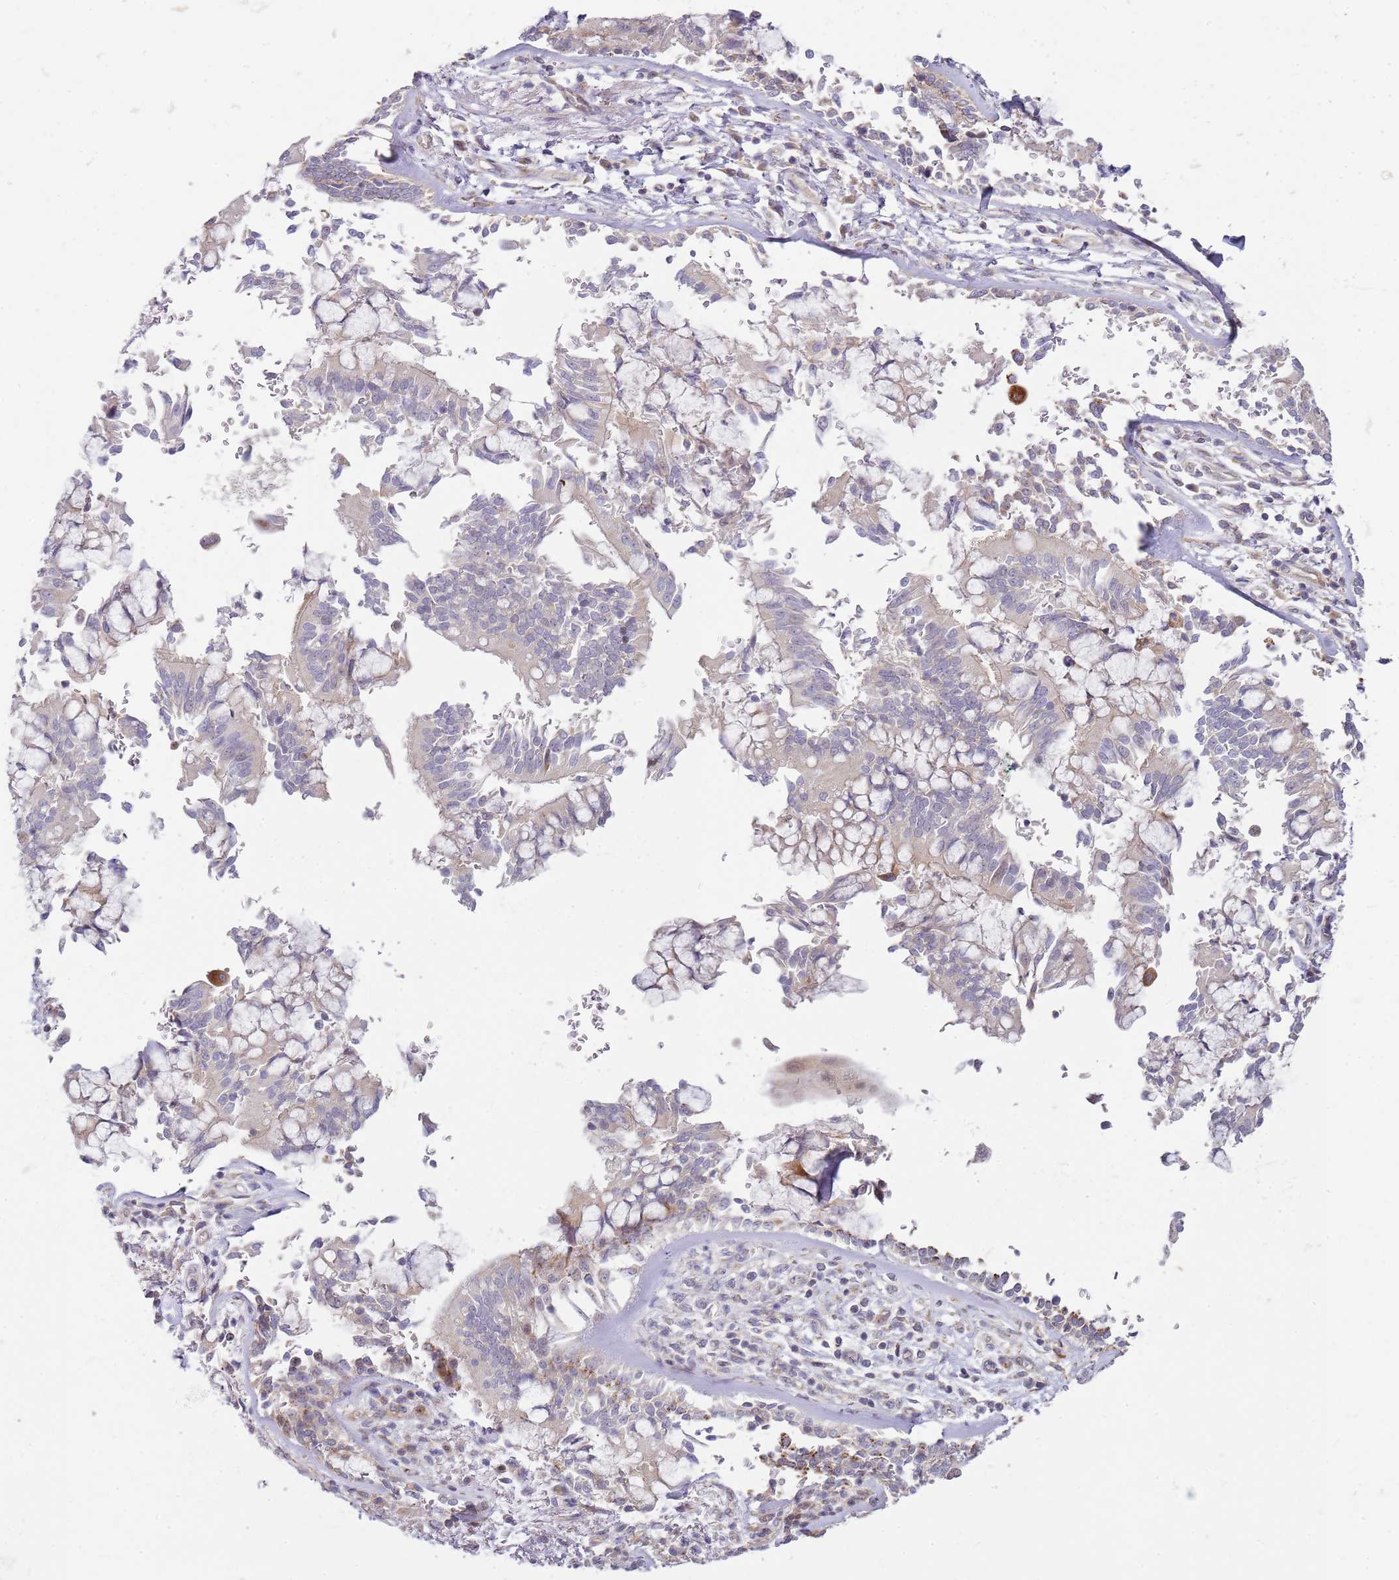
{"staining": {"intensity": "strong", "quantity": "<25%", "location": "cytoplasmic/membranous"}, "tissue": "adipose tissue", "cell_type": "Adipocytes", "image_type": "normal", "snomed": [{"axis": "morphology", "description": "Normal tissue, NOS"}, {"axis": "topography", "description": "Cartilage tissue"}], "caption": "A brown stain labels strong cytoplasmic/membranous expression of a protein in adipocytes of normal human adipose tissue. (DAB = brown stain, brightfield microscopy at high magnification).", "gene": "GRAP", "patient": {"sex": "male", "age": 73}}